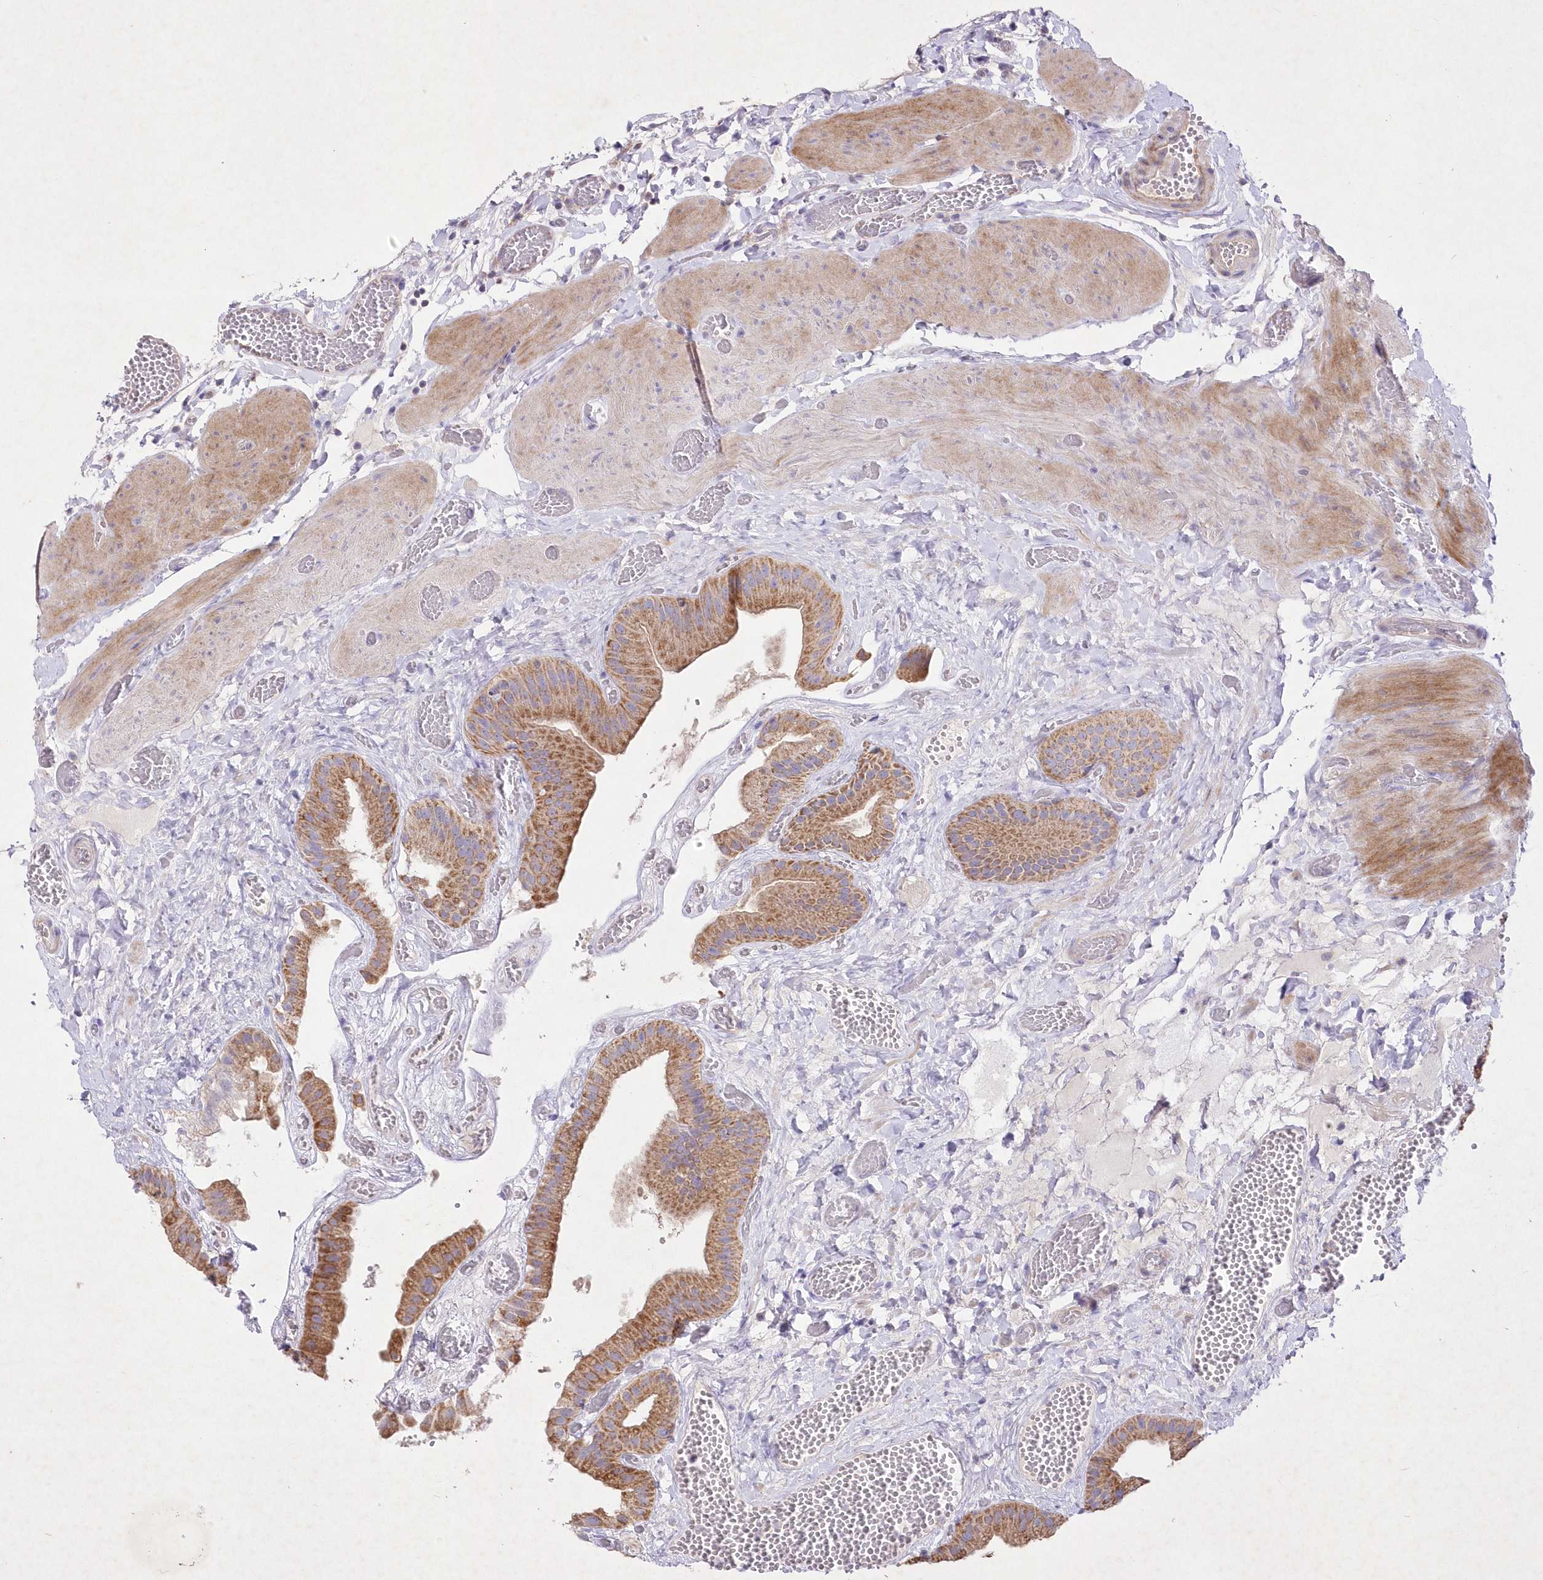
{"staining": {"intensity": "moderate", "quantity": "25%-75%", "location": "cytoplasmic/membranous"}, "tissue": "gallbladder", "cell_type": "Glandular cells", "image_type": "normal", "snomed": [{"axis": "morphology", "description": "Normal tissue, NOS"}, {"axis": "topography", "description": "Gallbladder"}], "caption": "Gallbladder stained with a brown dye reveals moderate cytoplasmic/membranous positive expression in about 25%-75% of glandular cells.", "gene": "ITSN2", "patient": {"sex": "female", "age": 64}}